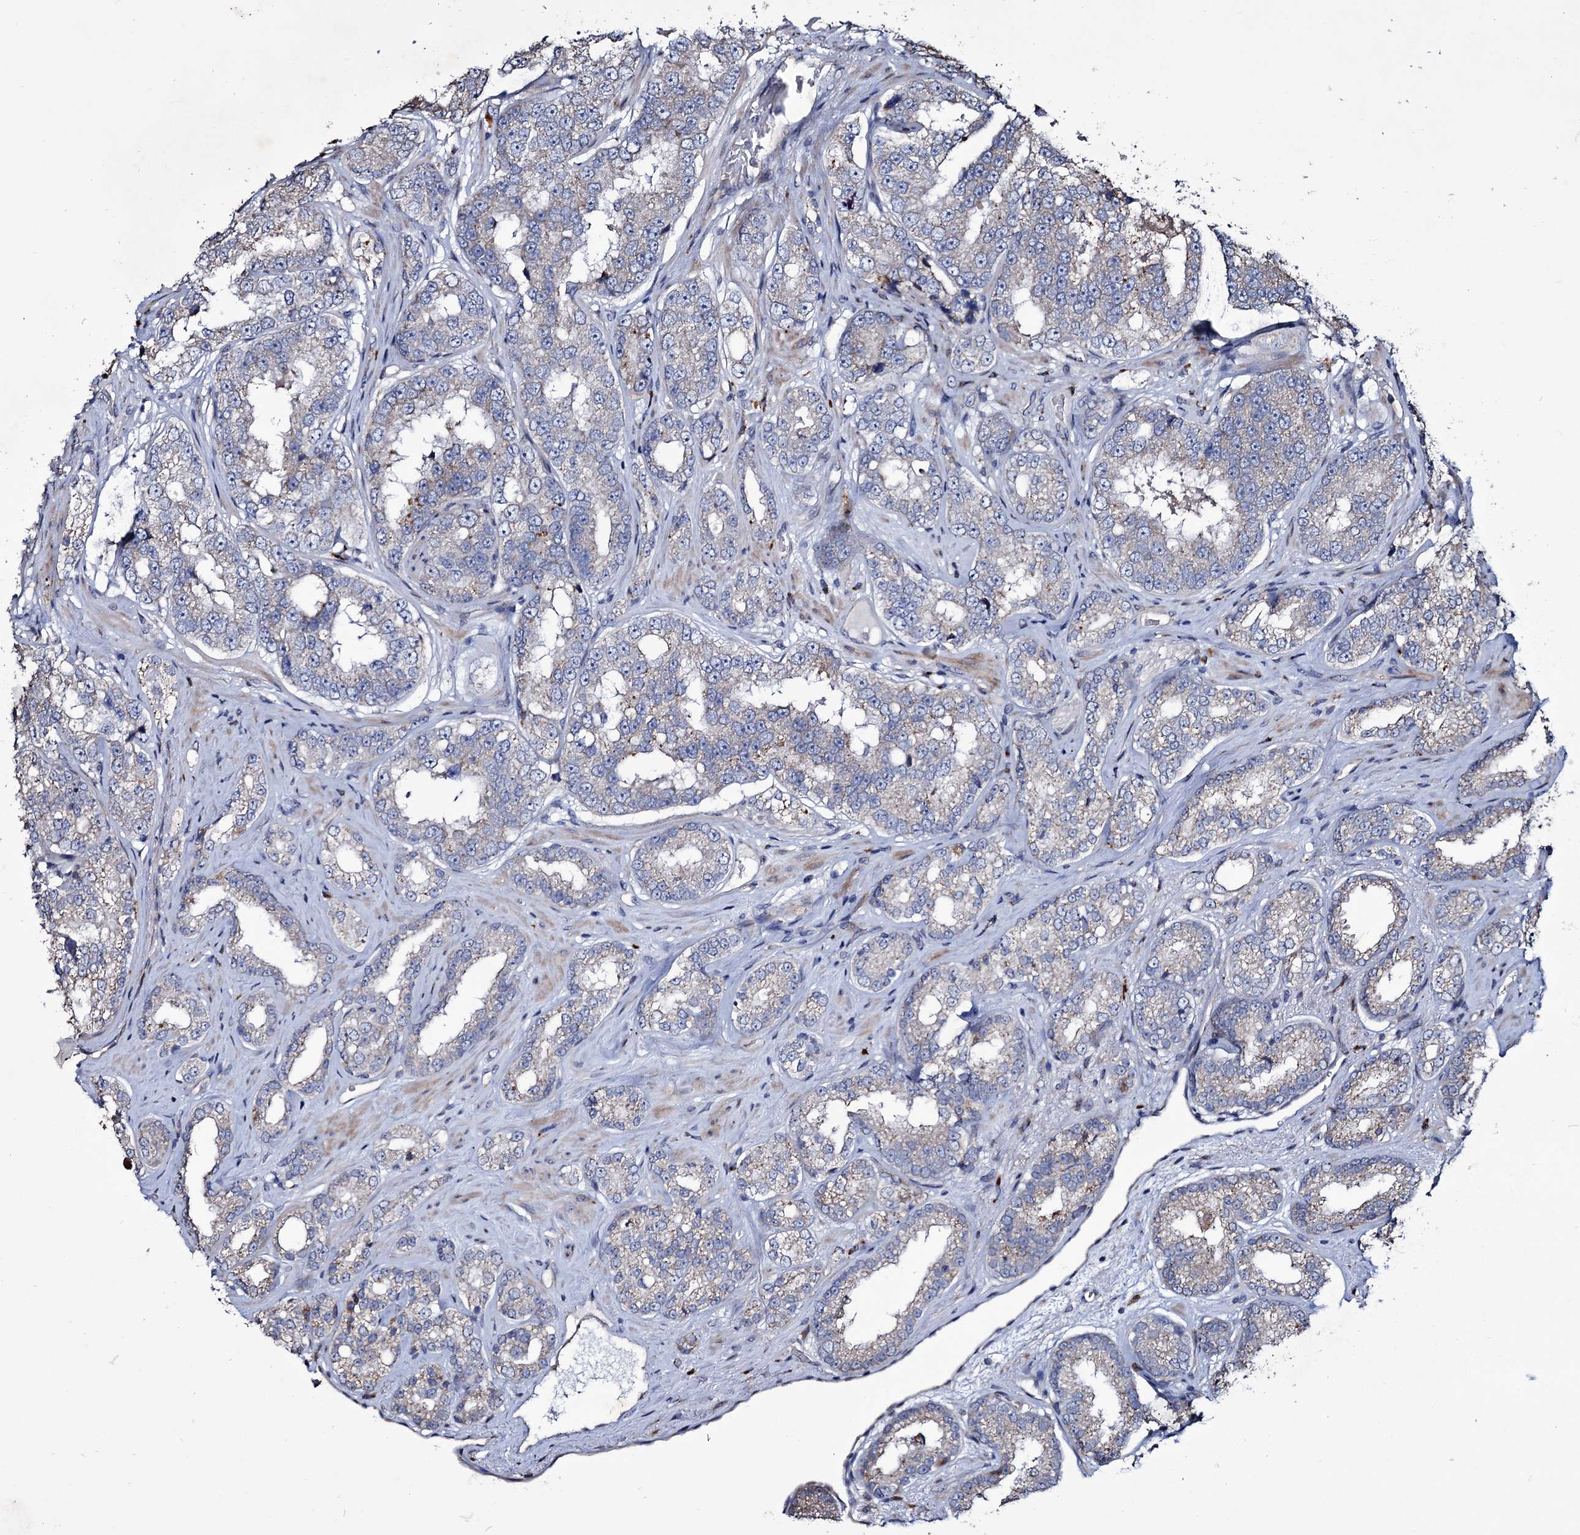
{"staining": {"intensity": "weak", "quantity": "<25%", "location": "cytoplasmic/membranous"}, "tissue": "prostate cancer", "cell_type": "Tumor cells", "image_type": "cancer", "snomed": [{"axis": "morphology", "description": "Normal tissue, NOS"}, {"axis": "morphology", "description": "Adenocarcinoma, High grade"}, {"axis": "topography", "description": "Prostate"}], "caption": "Photomicrograph shows no significant protein expression in tumor cells of prostate high-grade adenocarcinoma. Nuclei are stained in blue.", "gene": "TUBGCP5", "patient": {"sex": "male", "age": 83}}